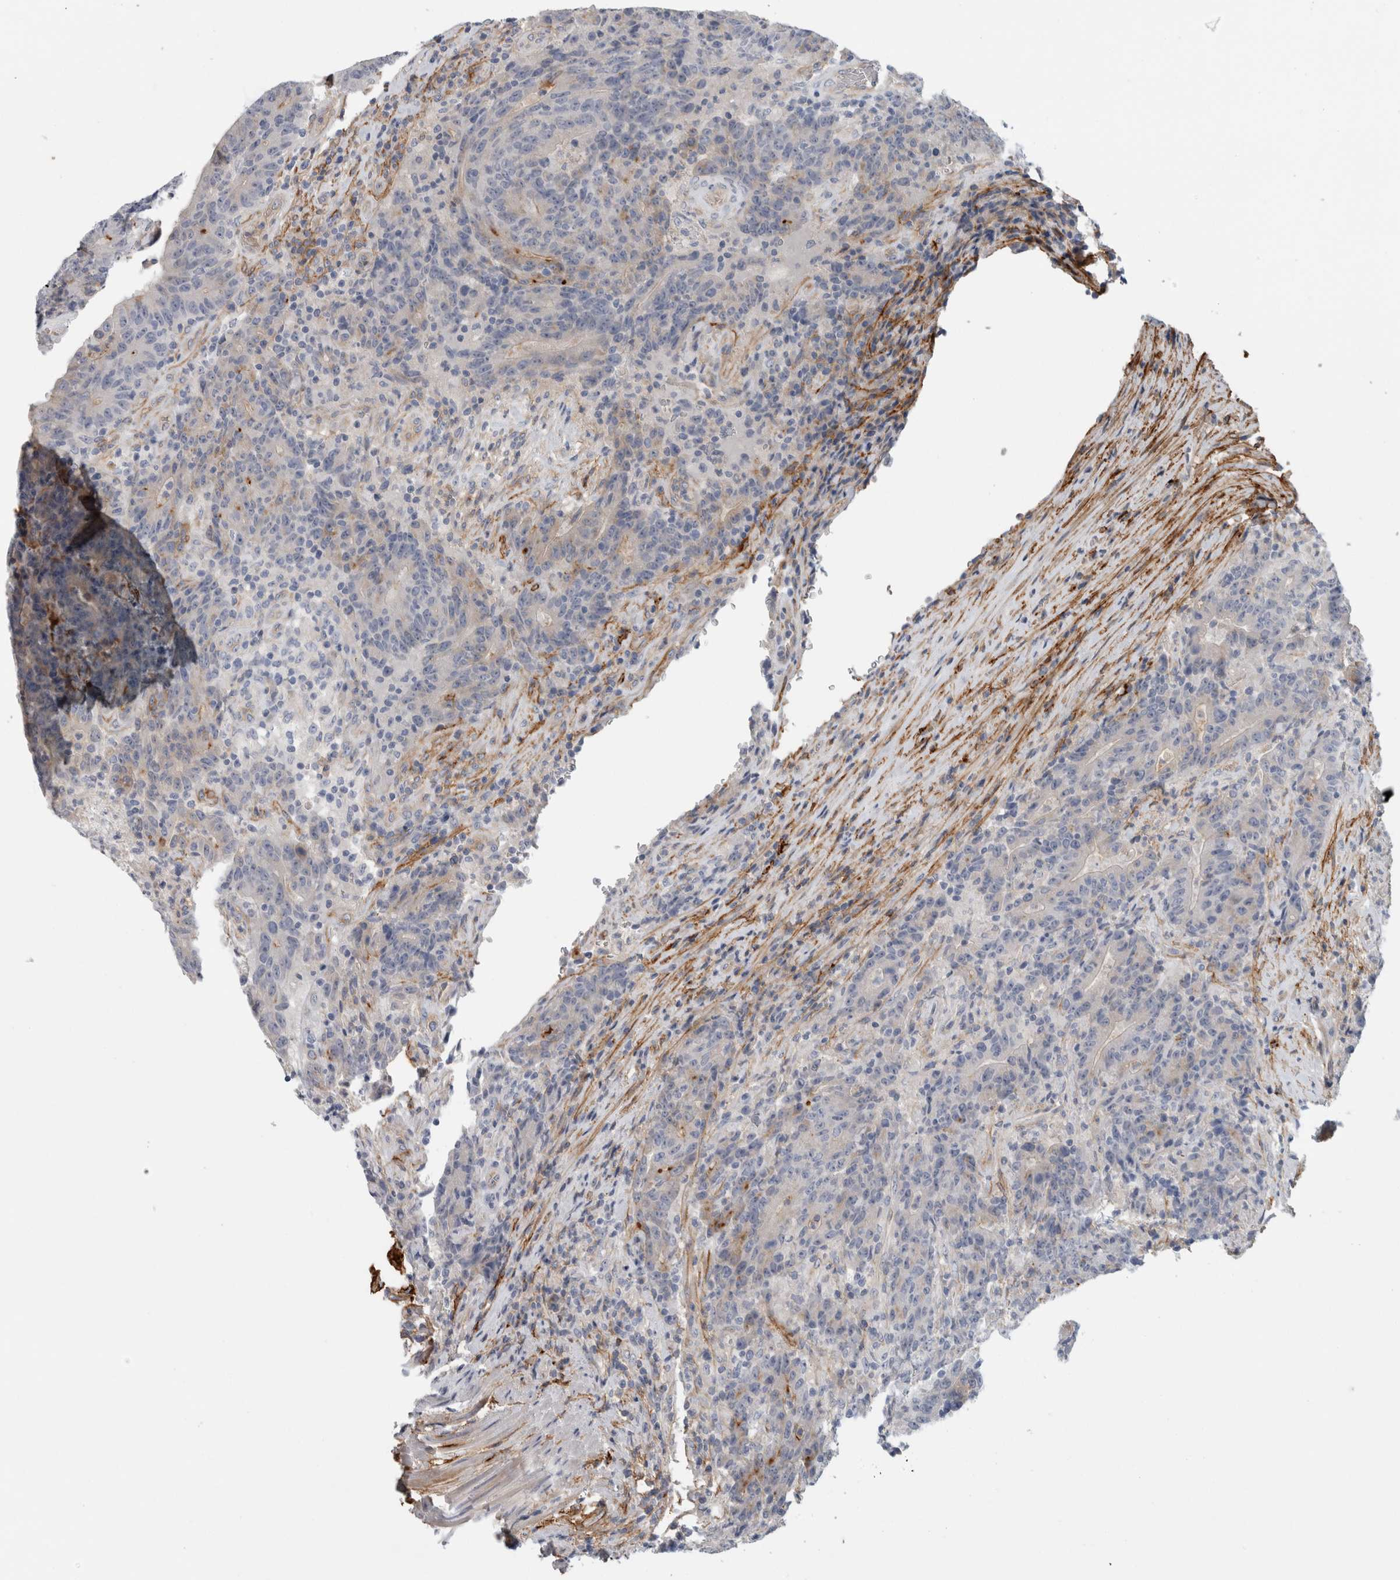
{"staining": {"intensity": "negative", "quantity": "none", "location": "none"}, "tissue": "colorectal cancer", "cell_type": "Tumor cells", "image_type": "cancer", "snomed": [{"axis": "morphology", "description": "Normal tissue, NOS"}, {"axis": "morphology", "description": "Adenocarcinoma, NOS"}, {"axis": "topography", "description": "Colon"}], "caption": "The histopathology image demonstrates no significant positivity in tumor cells of colorectal cancer.", "gene": "CD55", "patient": {"sex": "female", "age": 75}}